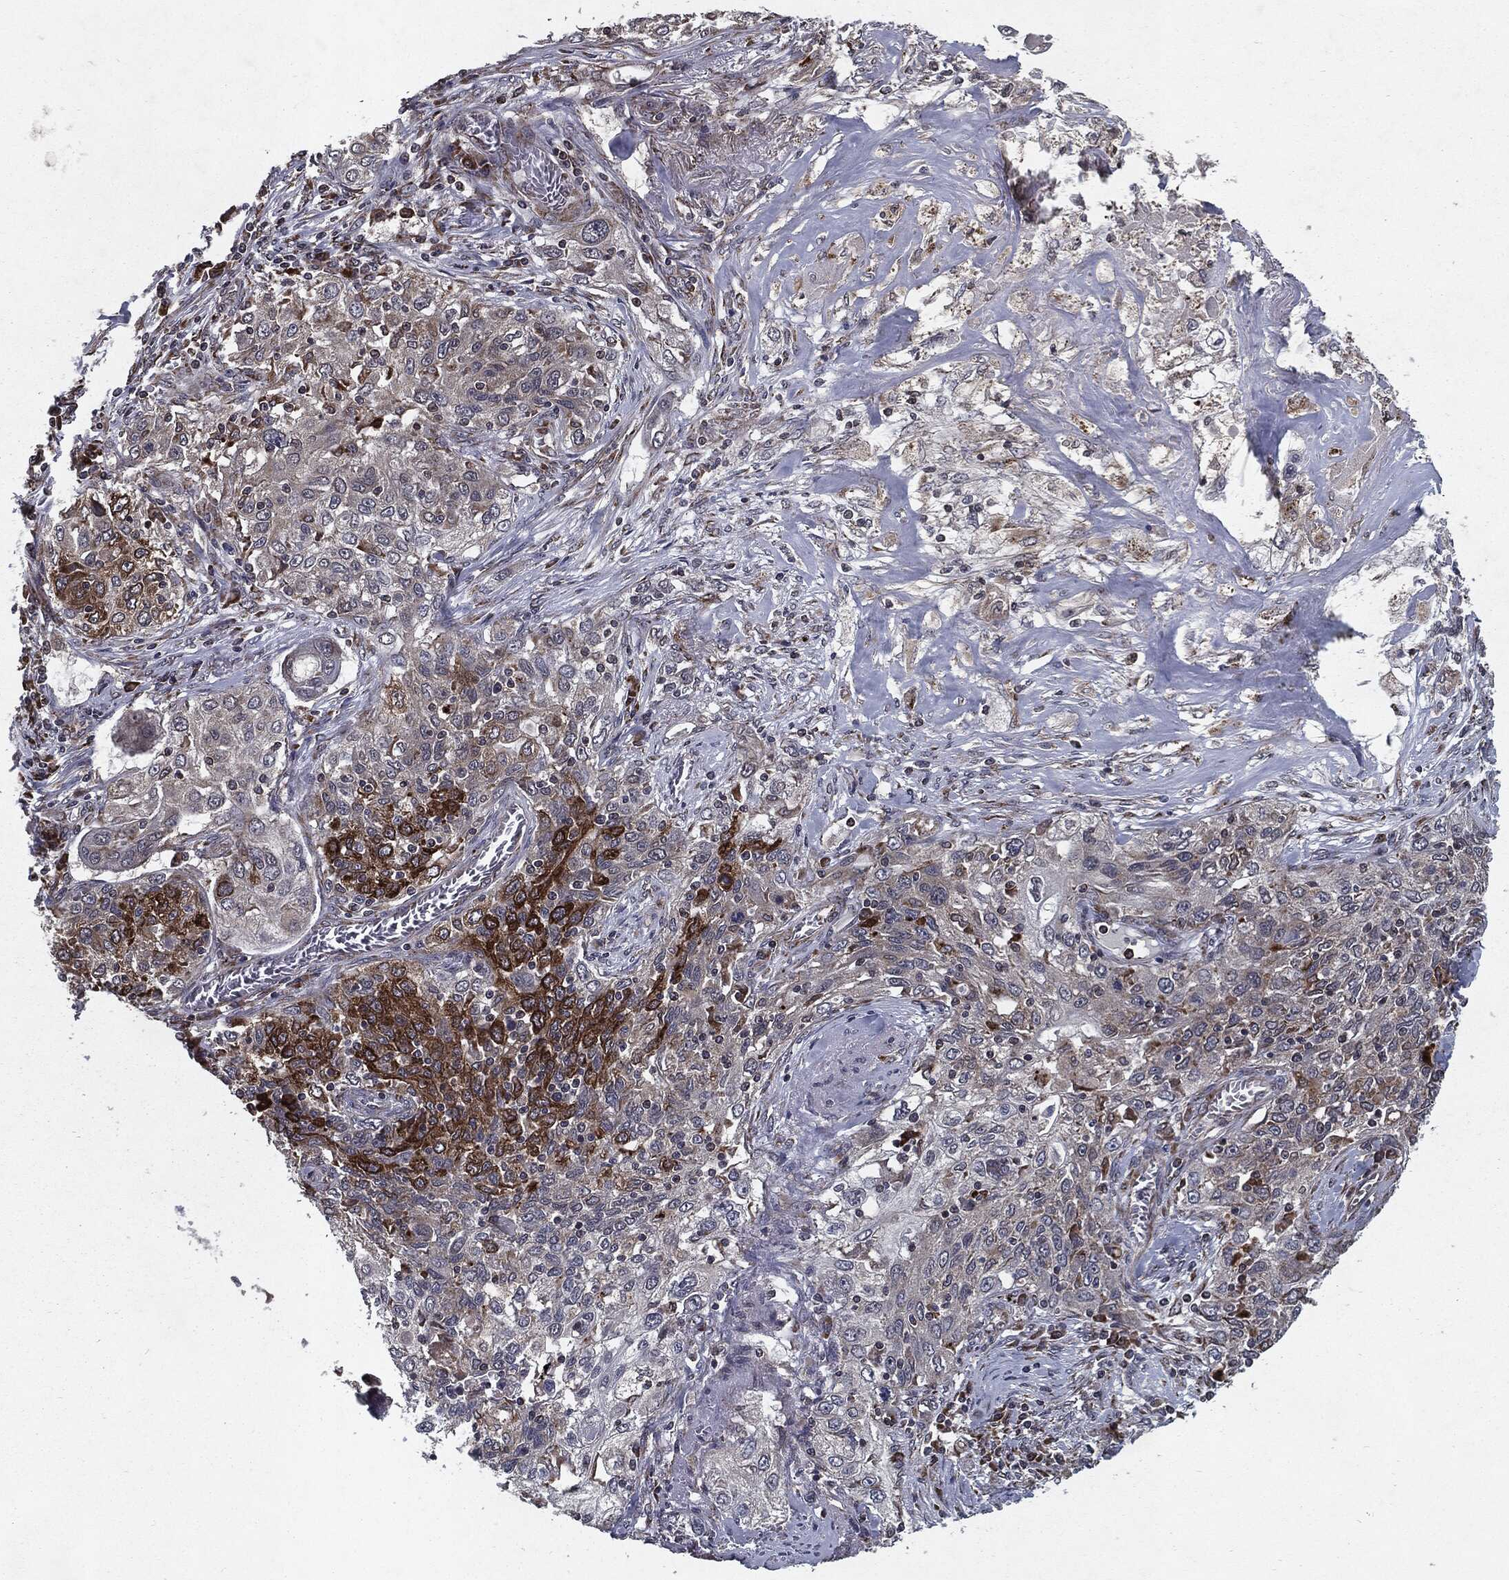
{"staining": {"intensity": "strong", "quantity": "<25%", "location": "cytoplasmic/membranous"}, "tissue": "lung cancer", "cell_type": "Tumor cells", "image_type": "cancer", "snomed": [{"axis": "morphology", "description": "Squamous cell carcinoma, NOS"}, {"axis": "topography", "description": "Lung"}], "caption": "Protein staining of lung cancer tissue demonstrates strong cytoplasmic/membranous positivity in about <25% of tumor cells.", "gene": "HDAC5", "patient": {"sex": "female", "age": 69}}